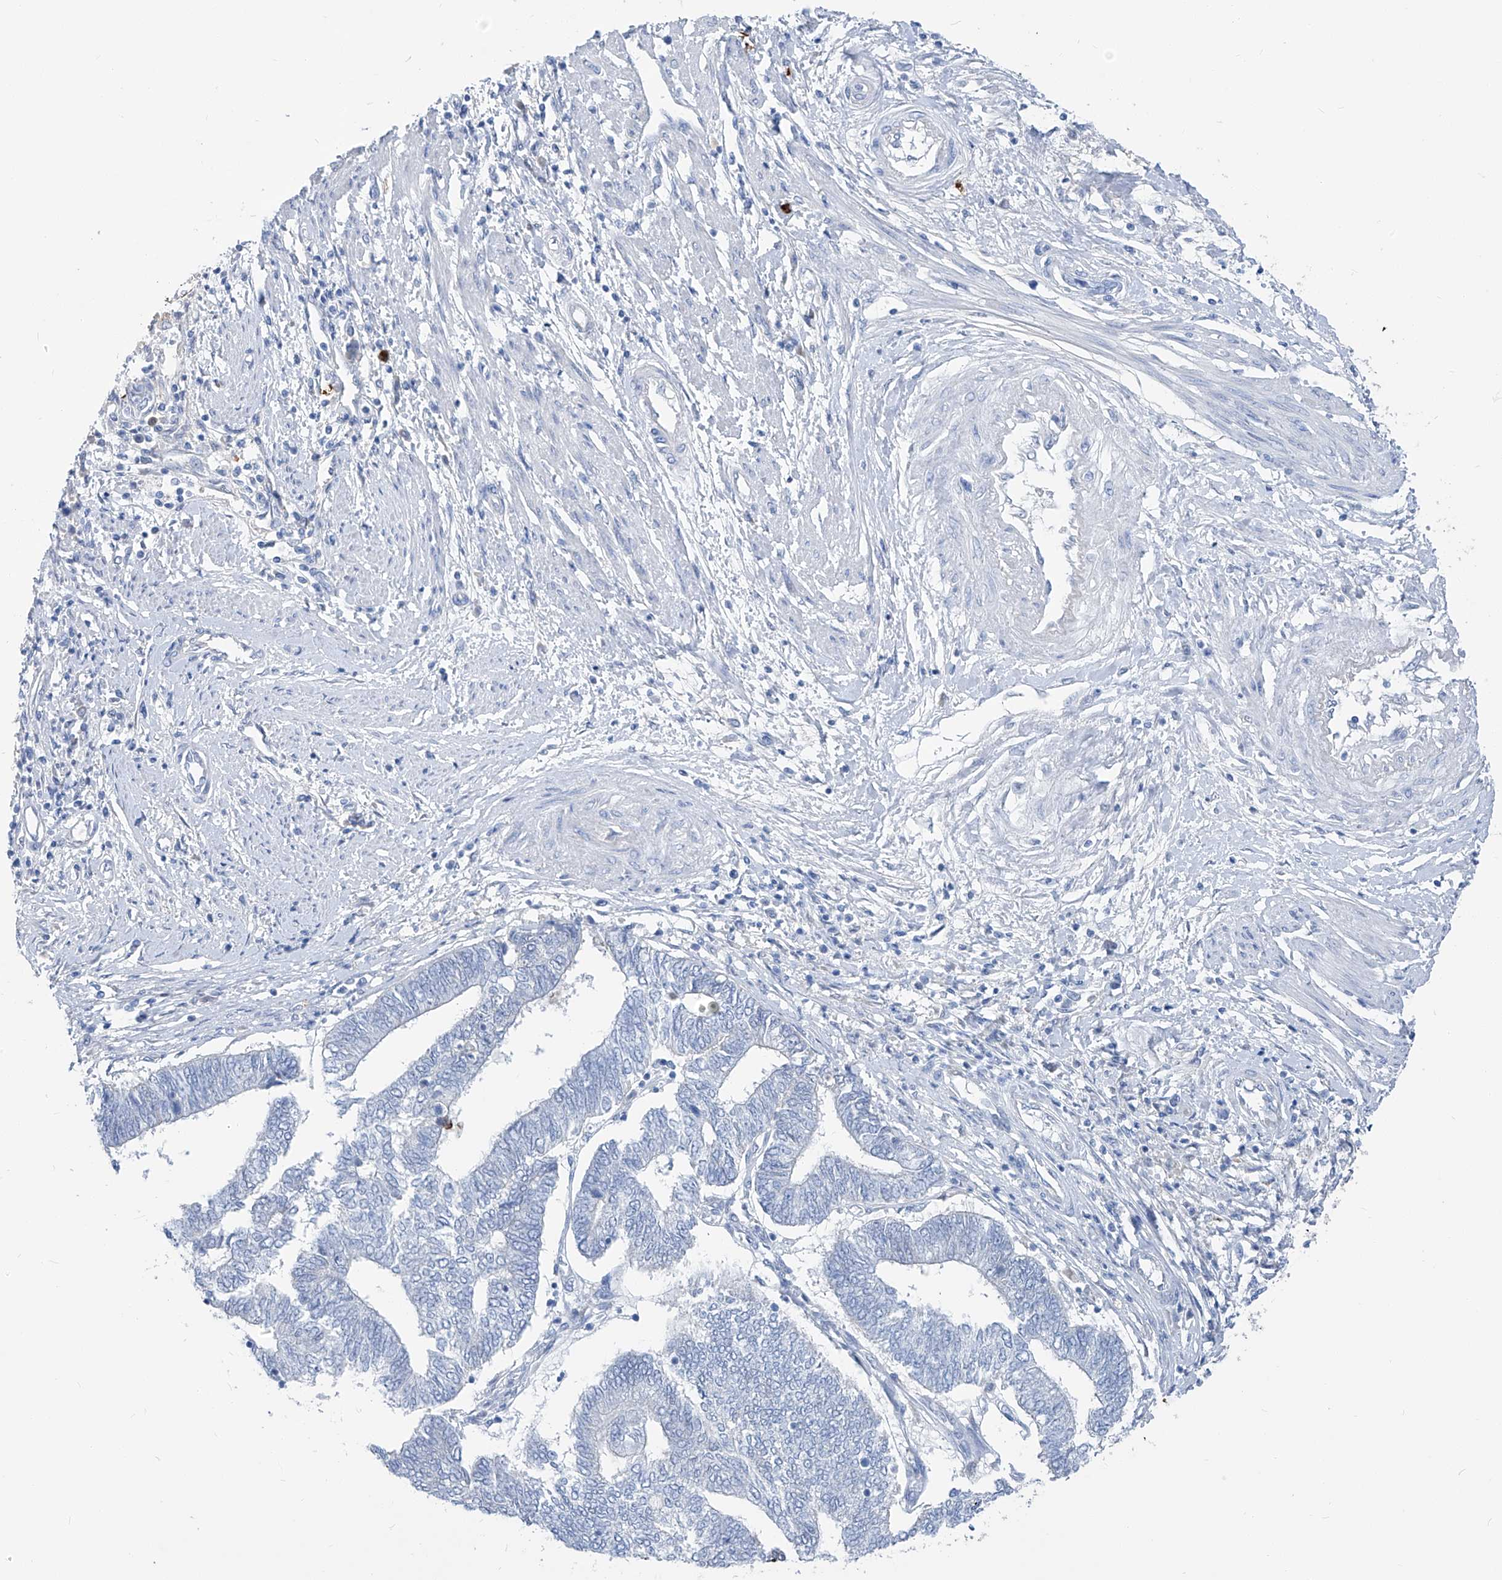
{"staining": {"intensity": "strong", "quantity": "<25%", "location": "cytoplasmic/membranous"}, "tissue": "endometrial cancer", "cell_type": "Tumor cells", "image_type": "cancer", "snomed": [{"axis": "morphology", "description": "Adenocarcinoma, NOS"}, {"axis": "topography", "description": "Uterus"}, {"axis": "topography", "description": "Endometrium"}], "caption": "Immunohistochemistry micrograph of endometrial adenocarcinoma stained for a protein (brown), which demonstrates medium levels of strong cytoplasmic/membranous positivity in about <25% of tumor cells.", "gene": "FRS3", "patient": {"sex": "female", "age": 70}}